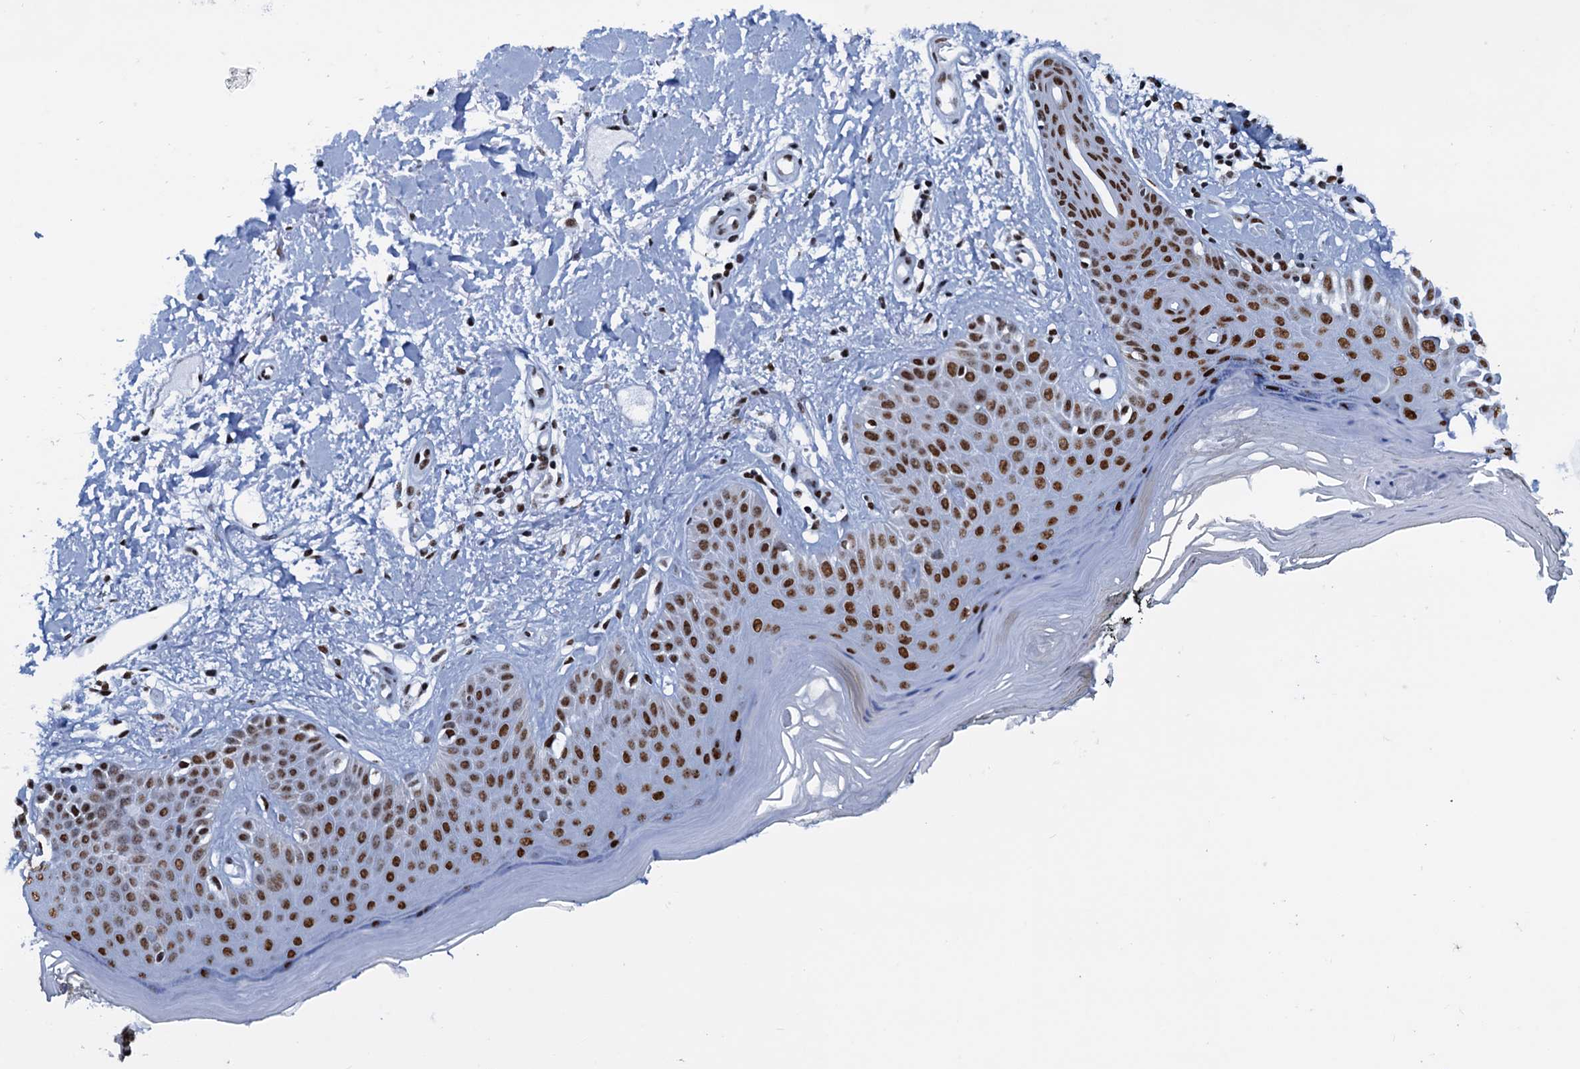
{"staining": {"intensity": "strong", "quantity": ">75%", "location": "nuclear"}, "tissue": "skin", "cell_type": "Fibroblasts", "image_type": "normal", "snomed": [{"axis": "morphology", "description": "Normal tissue, NOS"}, {"axis": "topography", "description": "Skin"}], "caption": "Immunohistochemical staining of normal skin exhibits >75% levels of strong nuclear protein expression in about >75% of fibroblasts.", "gene": "SLTM", "patient": {"sex": "female", "age": 64}}